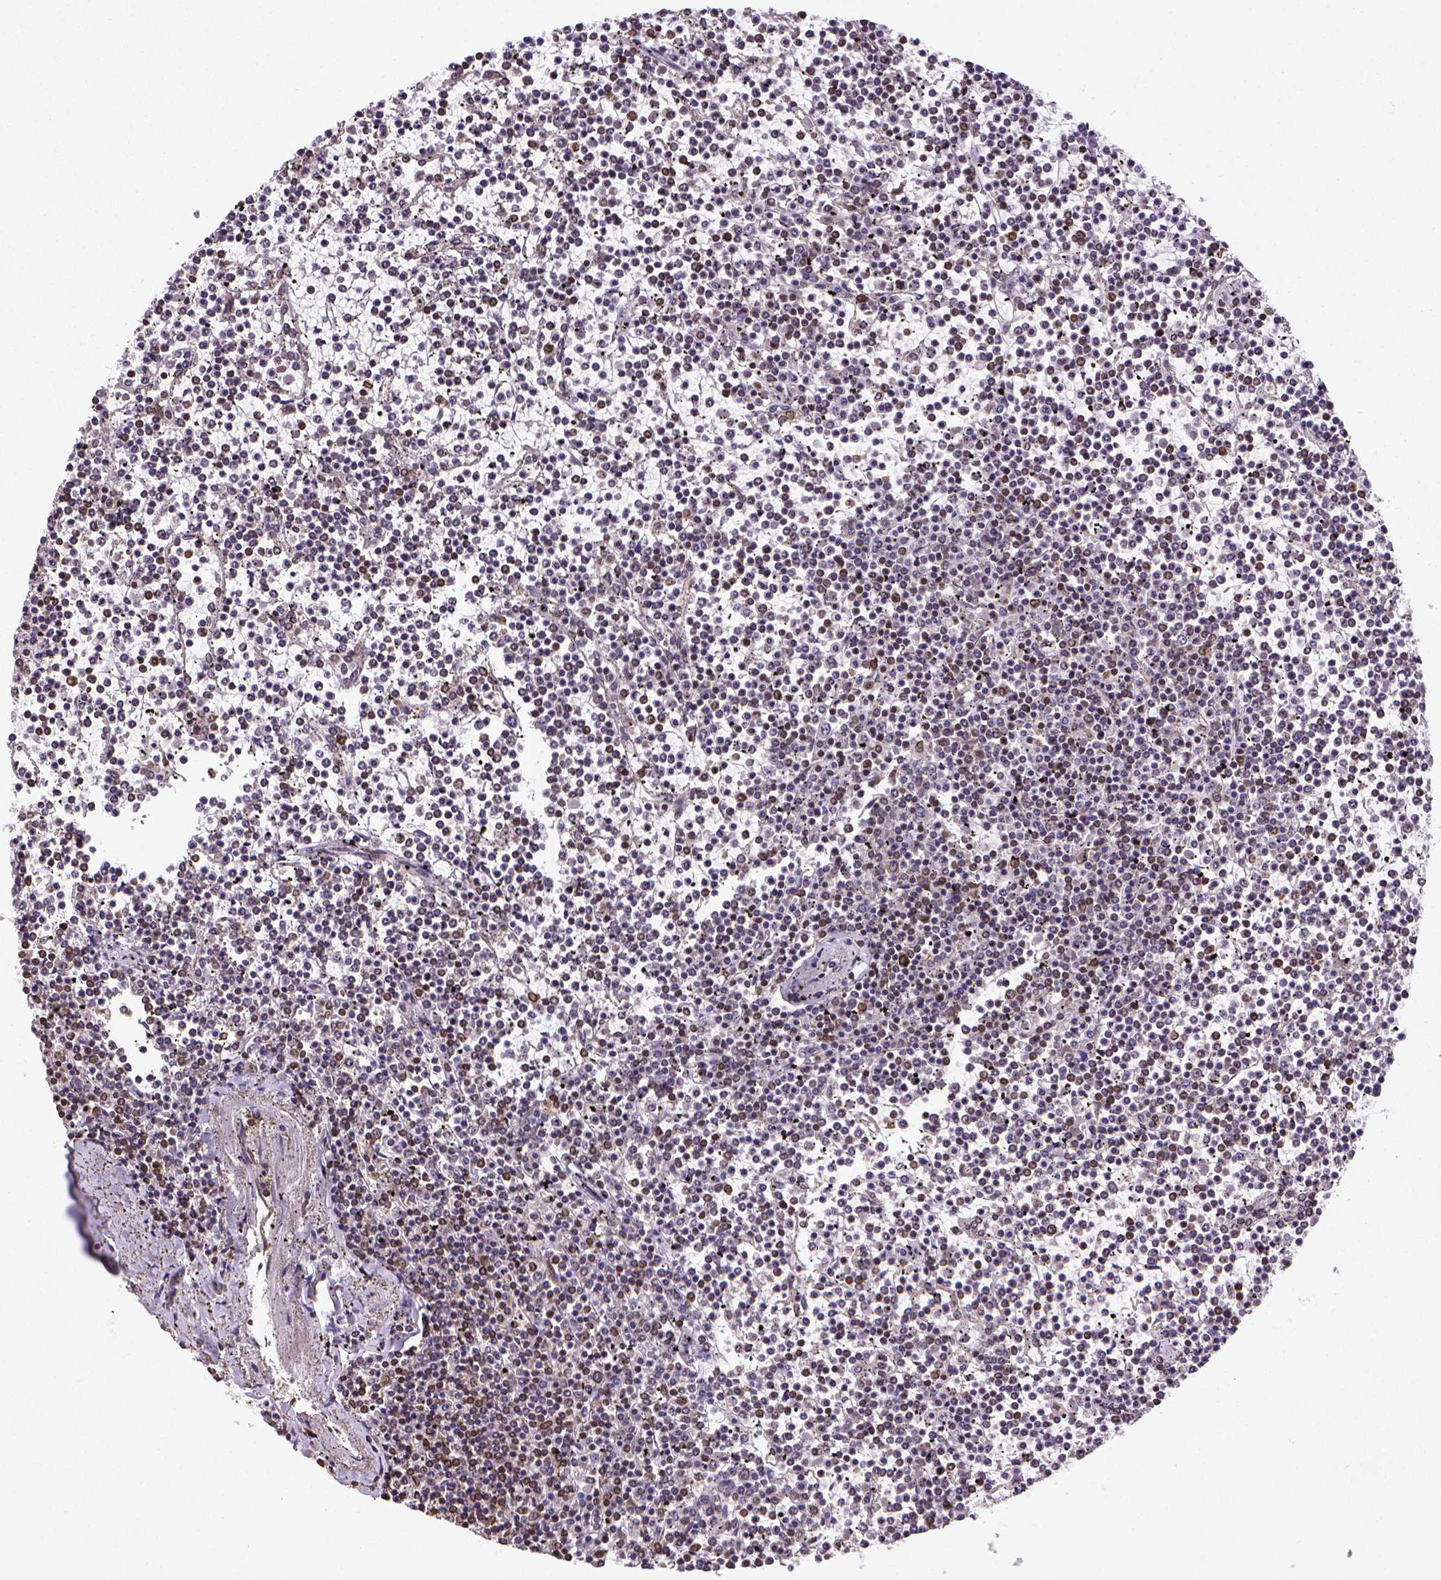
{"staining": {"intensity": "moderate", "quantity": "25%-75%", "location": "cytoplasmic/membranous,nuclear"}, "tissue": "lymphoma", "cell_type": "Tumor cells", "image_type": "cancer", "snomed": [{"axis": "morphology", "description": "Malignant lymphoma, non-Hodgkin's type, Low grade"}, {"axis": "topography", "description": "Spleen"}], "caption": "Moderate cytoplasmic/membranous and nuclear staining for a protein is seen in approximately 25%-75% of tumor cells of lymphoma using IHC.", "gene": "MTDH", "patient": {"sex": "female", "age": 19}}